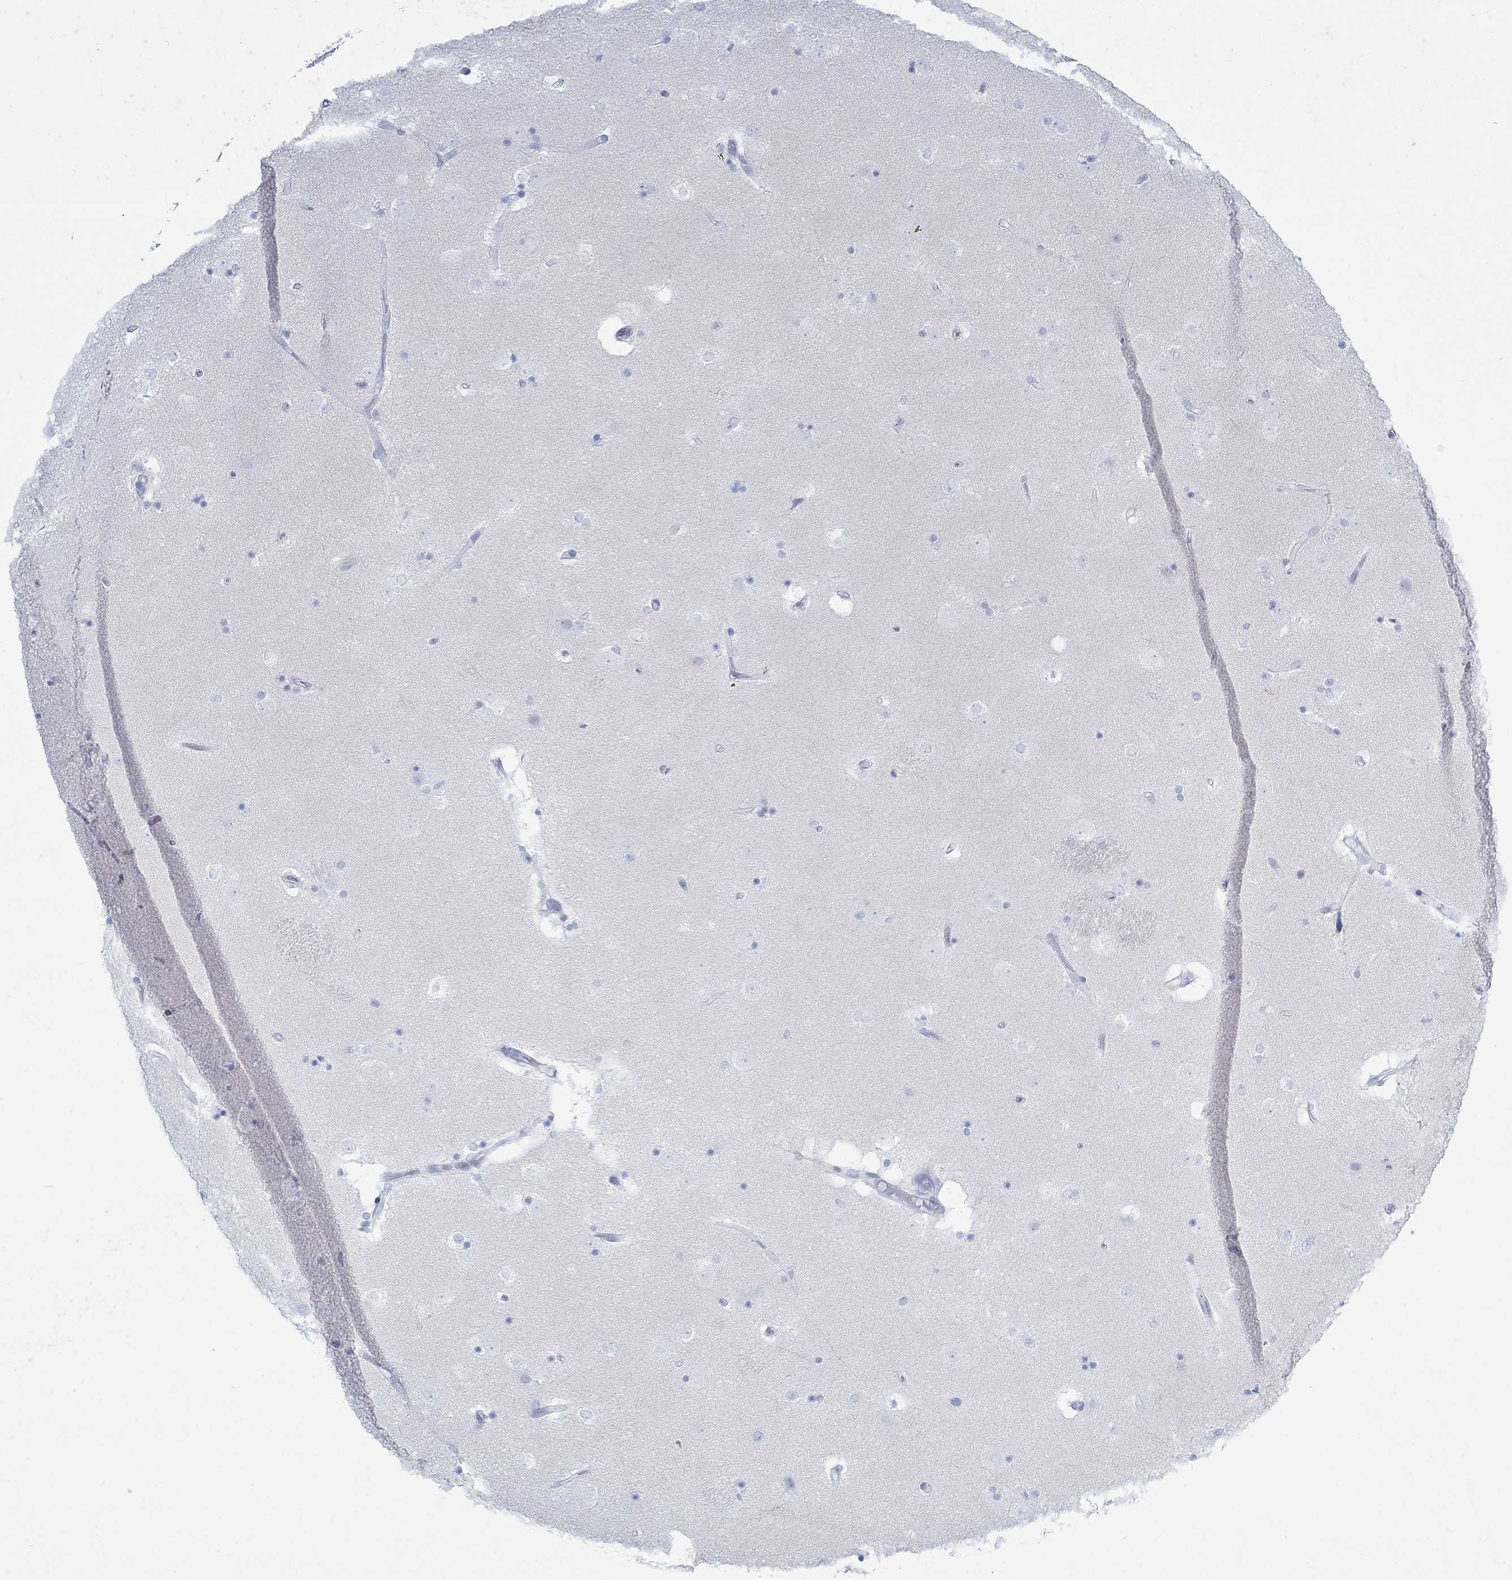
{"staining": {"intensity": "negative", "quantity": "none", "location": "none"}, "tissue": "caudate", "cell_type": "Glial cells", "image_type": "normal", "snomed": [{"axis": "morphology", "description": "Normal tissue, NOS"}, {"axis": "topography", "description": "Lateral ventricle wall"}], "caption": "DAB (3,3'-diaminobenzidine) immunohistochemical staining of benign caudate reveals no significant positivity in glial cells.", "gene": "PAX9", "patient": {"sex": "male", "age": 51}}